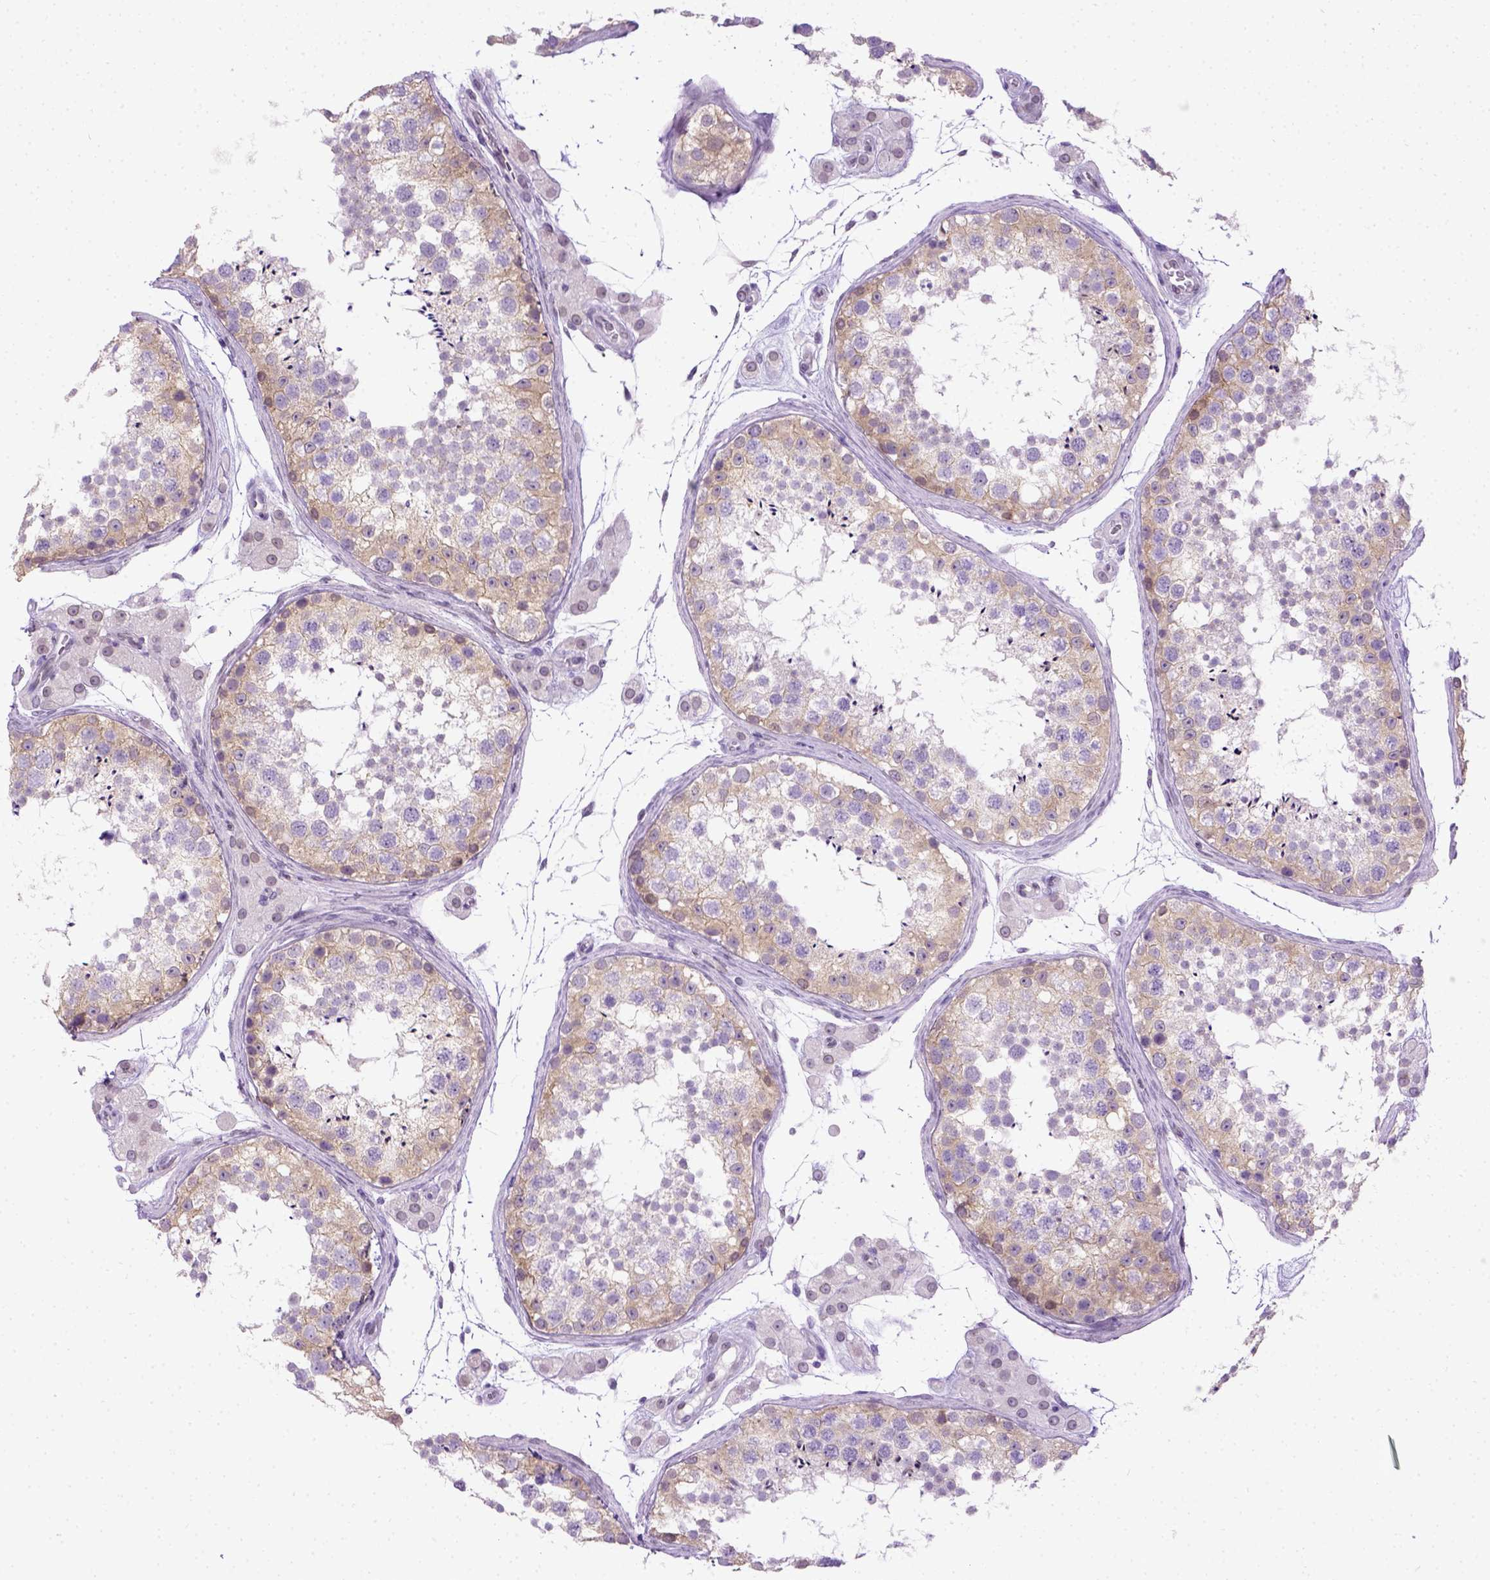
{"staining": {"intensity": "moderate", "quantity": "25%-75%", "location": "cytoplasmic/membranous,nuclear"}, "tissue": "testis", "cell_type": "Cells in seminiferous ducts", "image_type": "normal", "snomed": [{"axis": "morphology", "description": "Normal tissue, NOS"}, {"axis": "topography", "description": "Testis"}], "caption": "Immunohistochemistry (IHC) micrograph of benign testis stained for a protein (brown), which exhibits medium levels of moderate cytoplasmic/membranous,nuclear staining in approximately 25%-75% of cells in seminiferous ducts.", "gene": "FAM184B", "patient": {"sex": "male", "age": 41}}